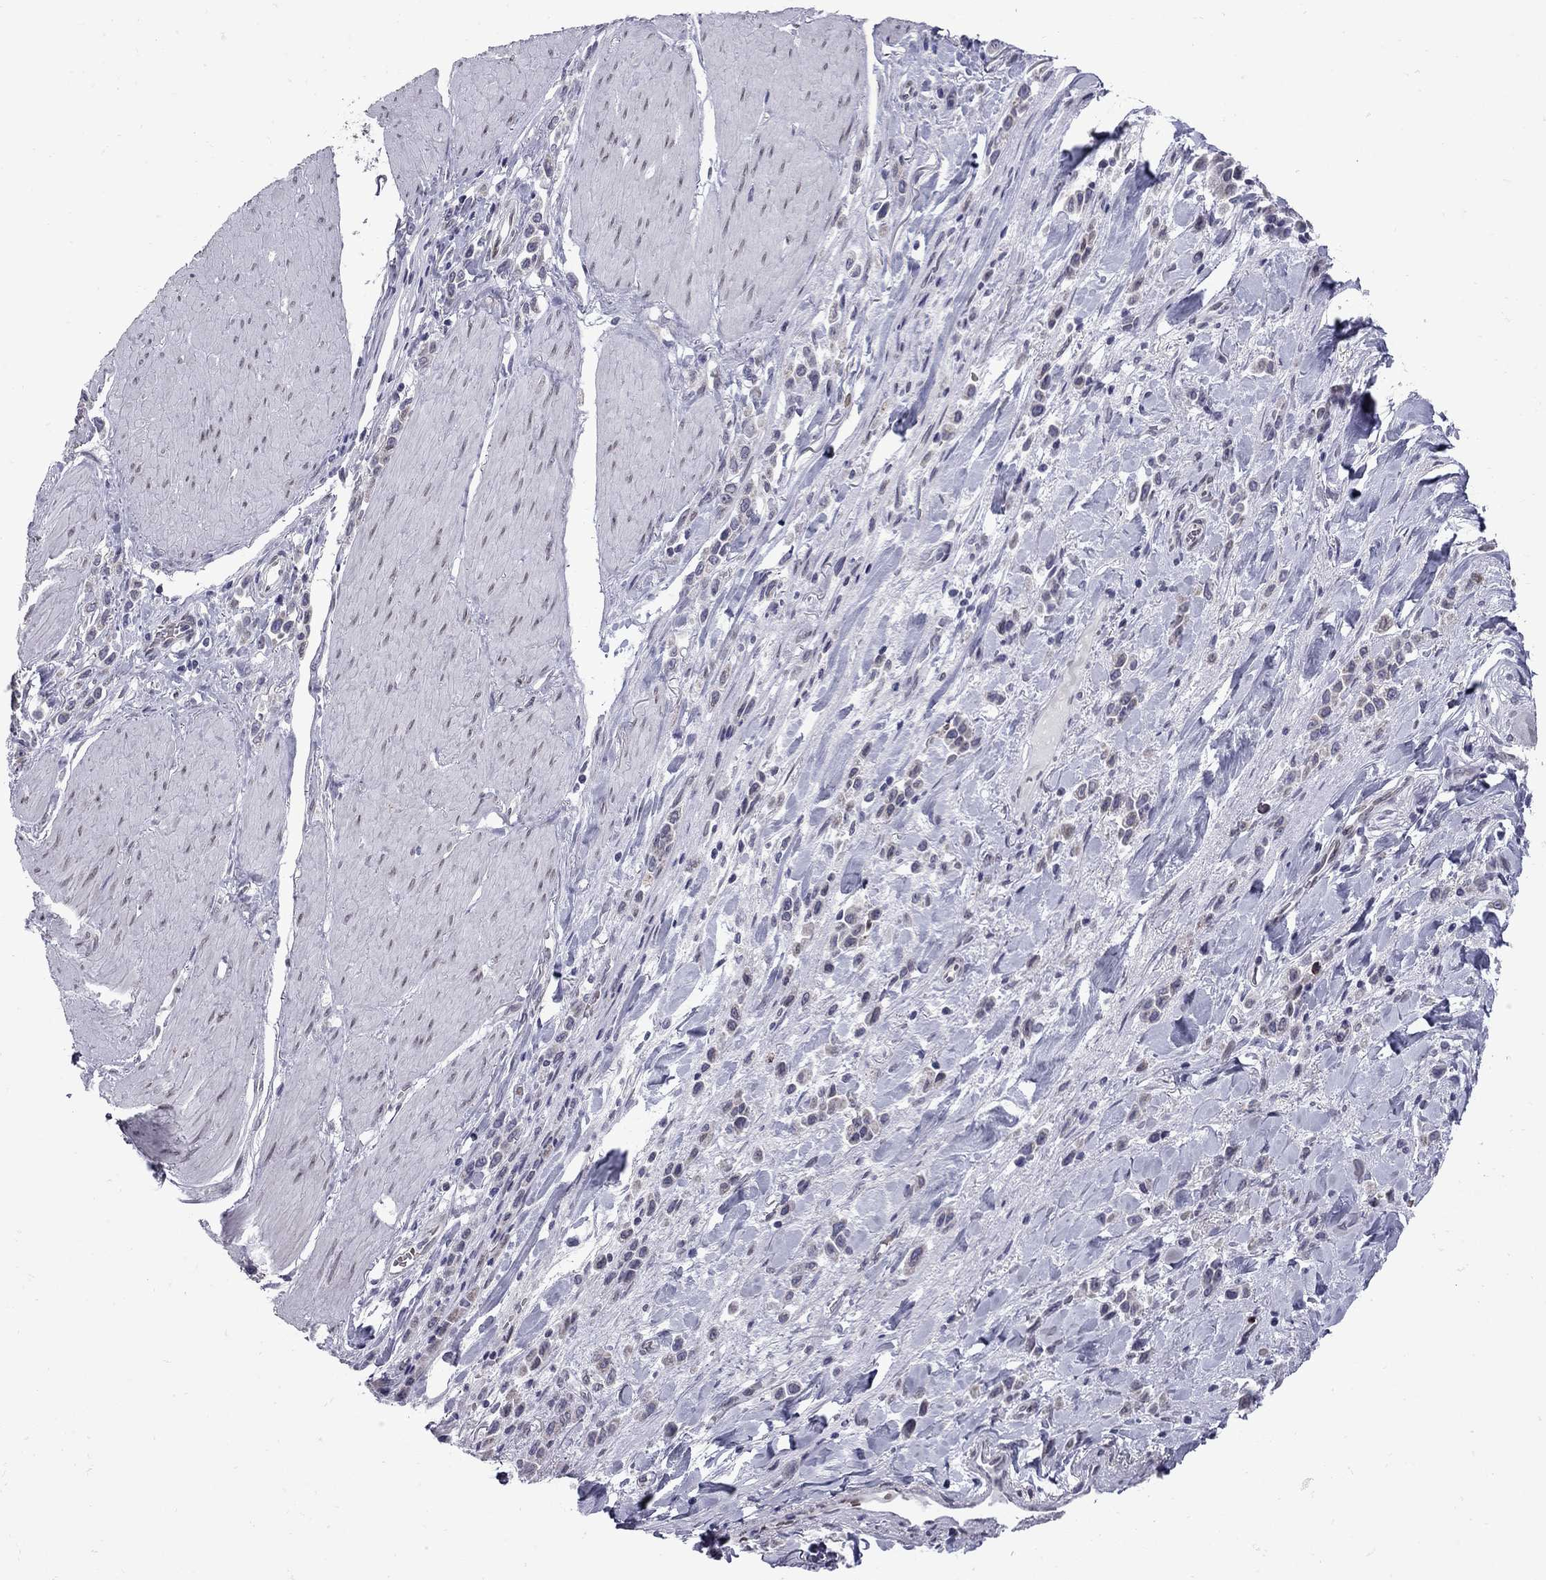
{"staining": {"intensity": "negative", "quantity": "none", "location": "none"}, "tissue": "stomach cancer", "cell_type": "Tumor cells", "image_type": "cancer", "snomed": [{"axis": "morphology", "description": "Adenocarcinoma, NOS"}, {"axis": "topography", "description": "Stomach"}], "caption": "Immunohistochemical staining of human stomach adenocarcinoma shows no significant expression in tumor cells.", "gene": "CLTCL1", "patient": {"sex": "male", "age": 47}}